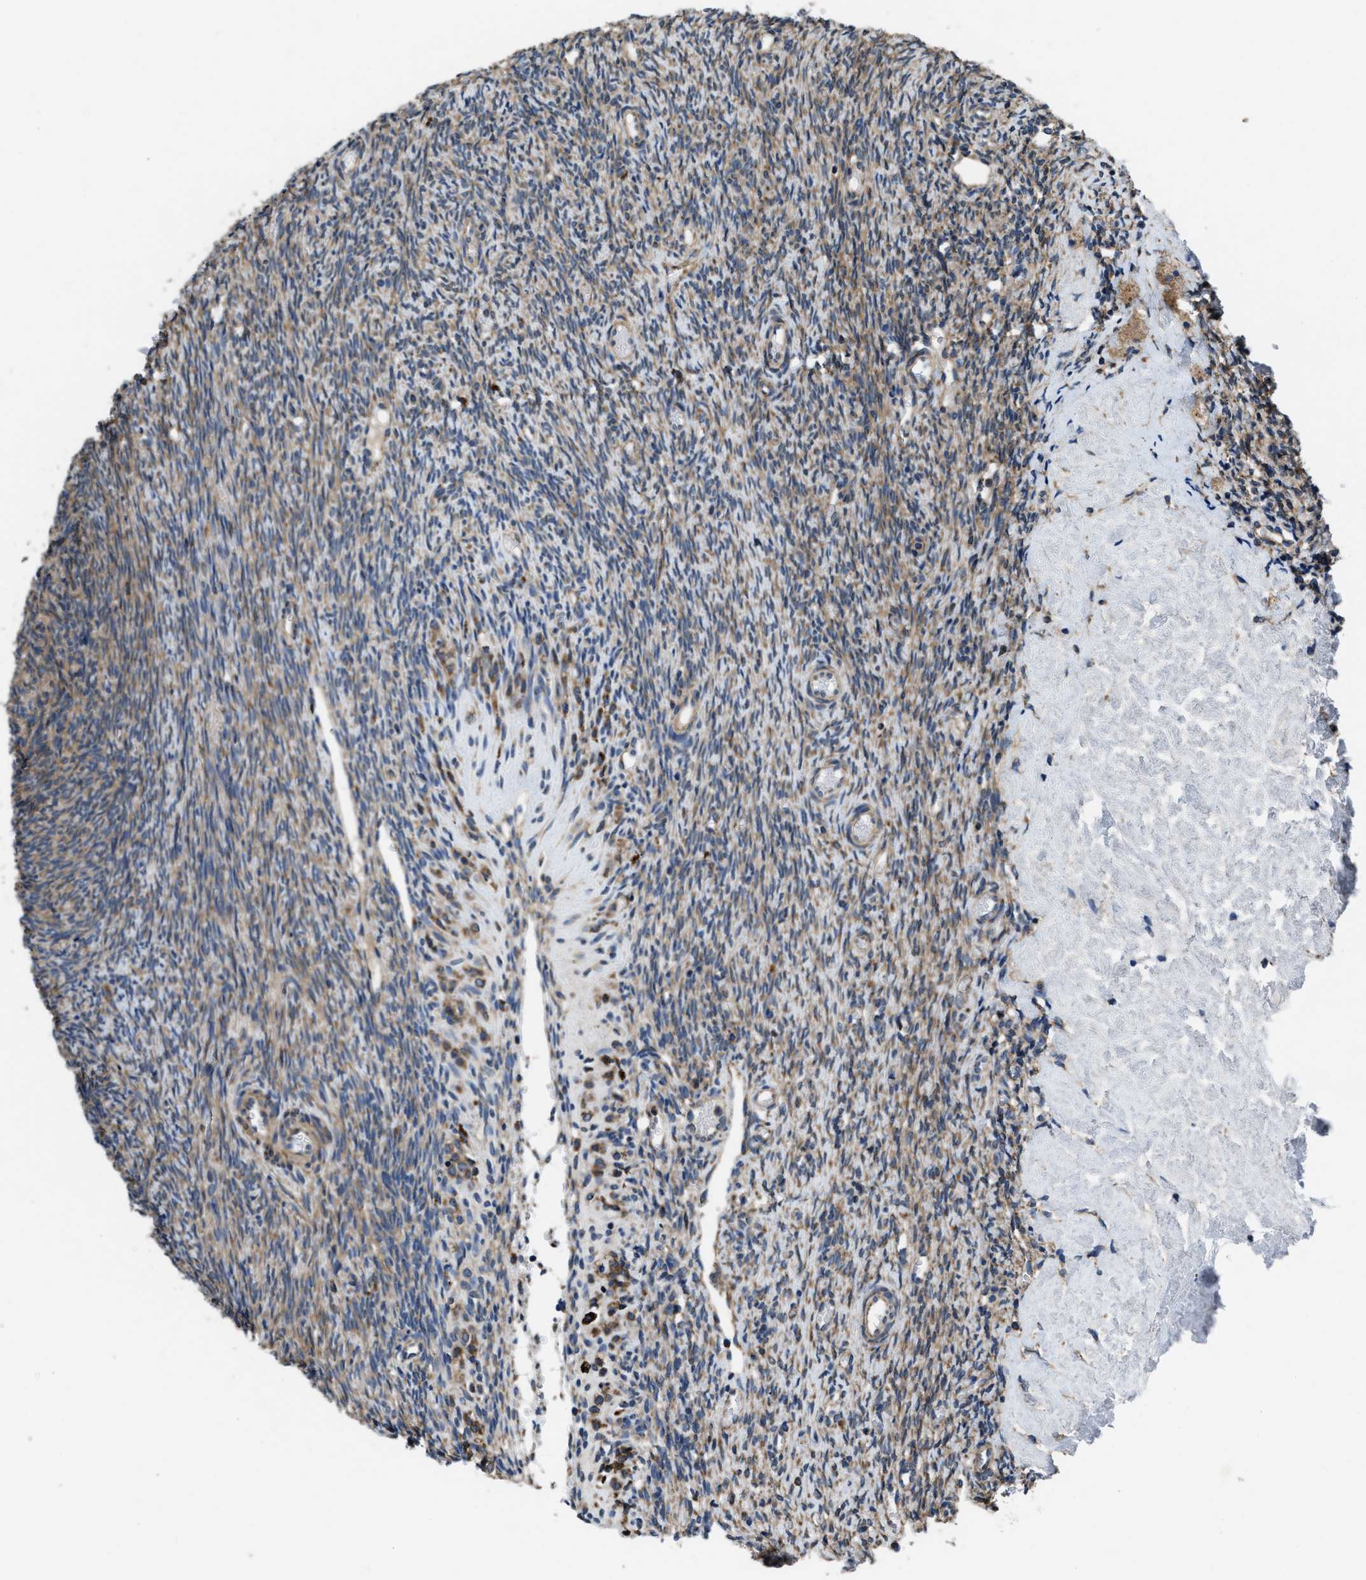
{"staining": {"intensity": "moderate", "quantity": "25%-75%", "location": "cytoplasmic/membranous"}, "tissue": "ovary", "cell_type": "Ovarian stroma cells", "image_type": "normal", "snomed": [{"axis": "morphology", "description": "Normal tissue, NOS"}, {"axis": "topography", "description": "Ovary"}], "caption": "A brown stain labels moderate cytoplasmic/membranous positivity of a protein in ovarian stroma cells of benign ovary.", "gene": "PDP1", "patient": {"sex": "female", "age": 41}}